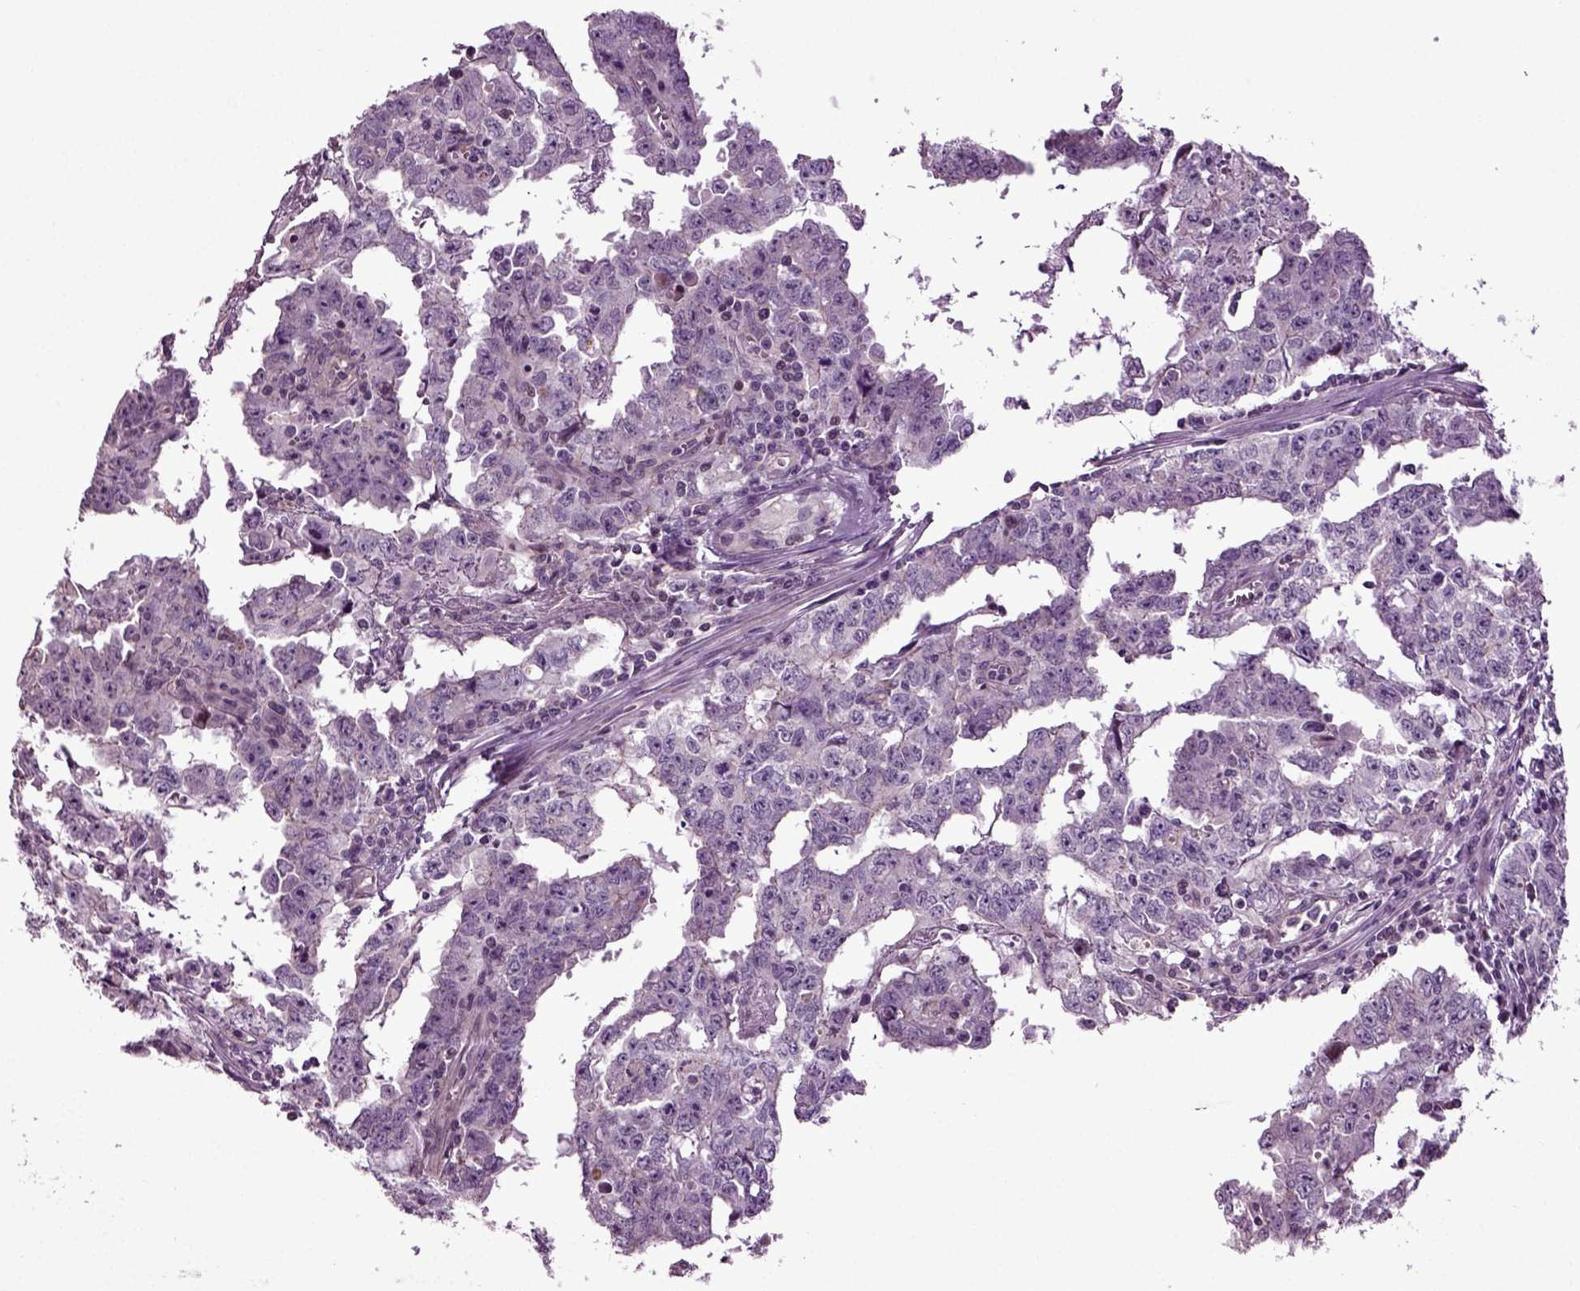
{"staining": {"intensity": "negative", "quantity": "none", "location": "none"}, "tissue": "testis cancer", "cell_type": "Tumor cells", "image_type": "cancer", "snomed": [{"axis": "morphology", "description": "Carcinoma, Embryonal, NOS"}, {"axis": "topography", "description": "Testis"}], "caption": "Immunohistochemistry (IHC) of testis cancer (embryonal carcinoma) shows no positivity in tumor cells.", "gene": "HAGHL", "patient": {"sex": "male", "age": 22}}